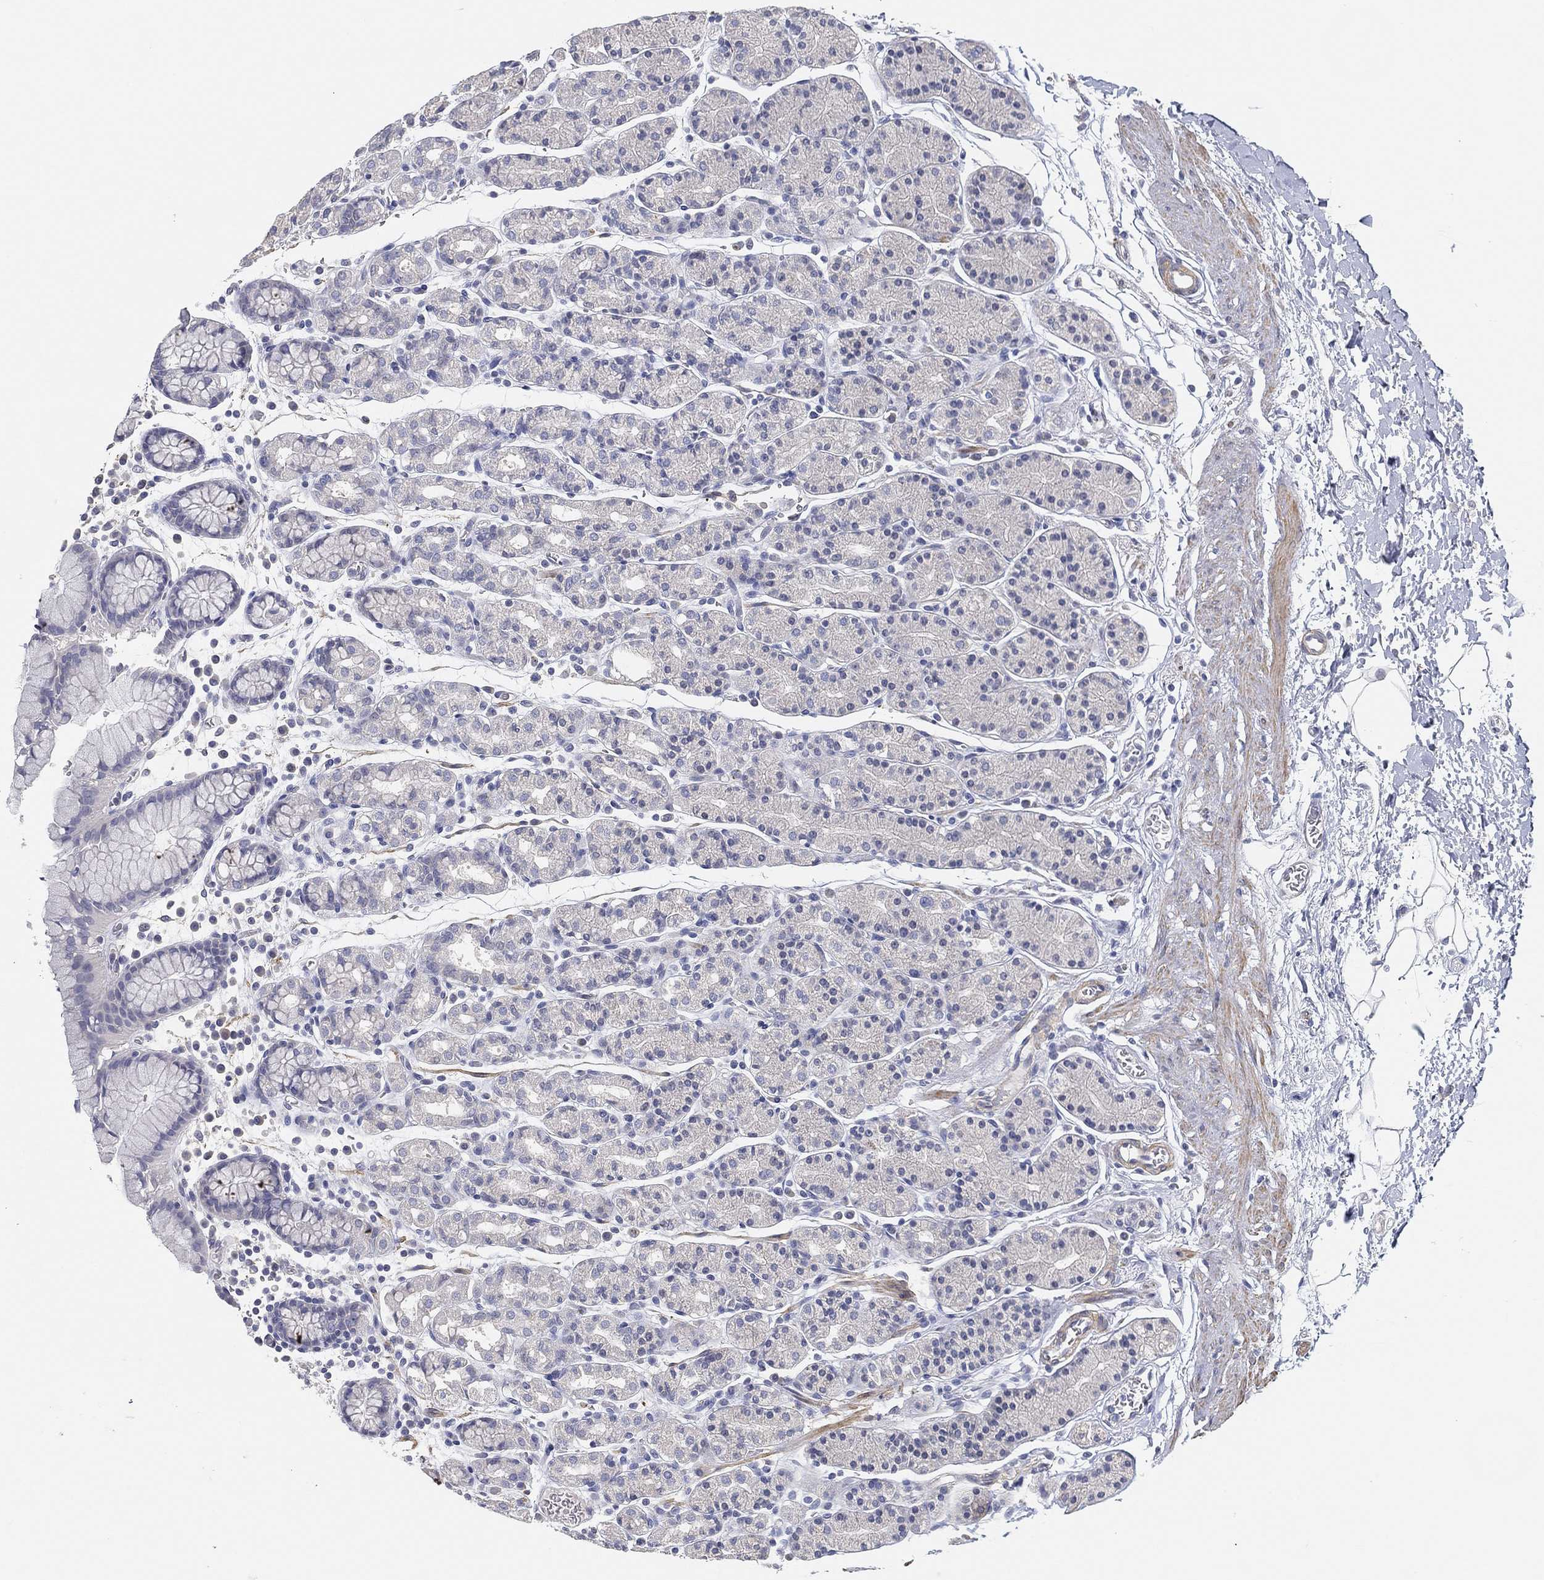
{"staining": {"intensity": "negative", "quantity": "none", "location": "none"}, "tissue": "stomach", "cell_type": "Glandular cells", "image_type": "normal", "snomed": [{"axis": "morphology", "description": "Normal tissue, NOS"}, {"axis": "topography", "description": "Stomach, upper"}, {"axis": "topography", "description": "Stomach"}], "caption": "DAB (3,3'-diaminobenzidine) immunohistochemical staining of unremarkable stomach displays no significant staining in glandular cells.", "gene": "GPR61", "patient": {"sex": "male", "age": 62}}